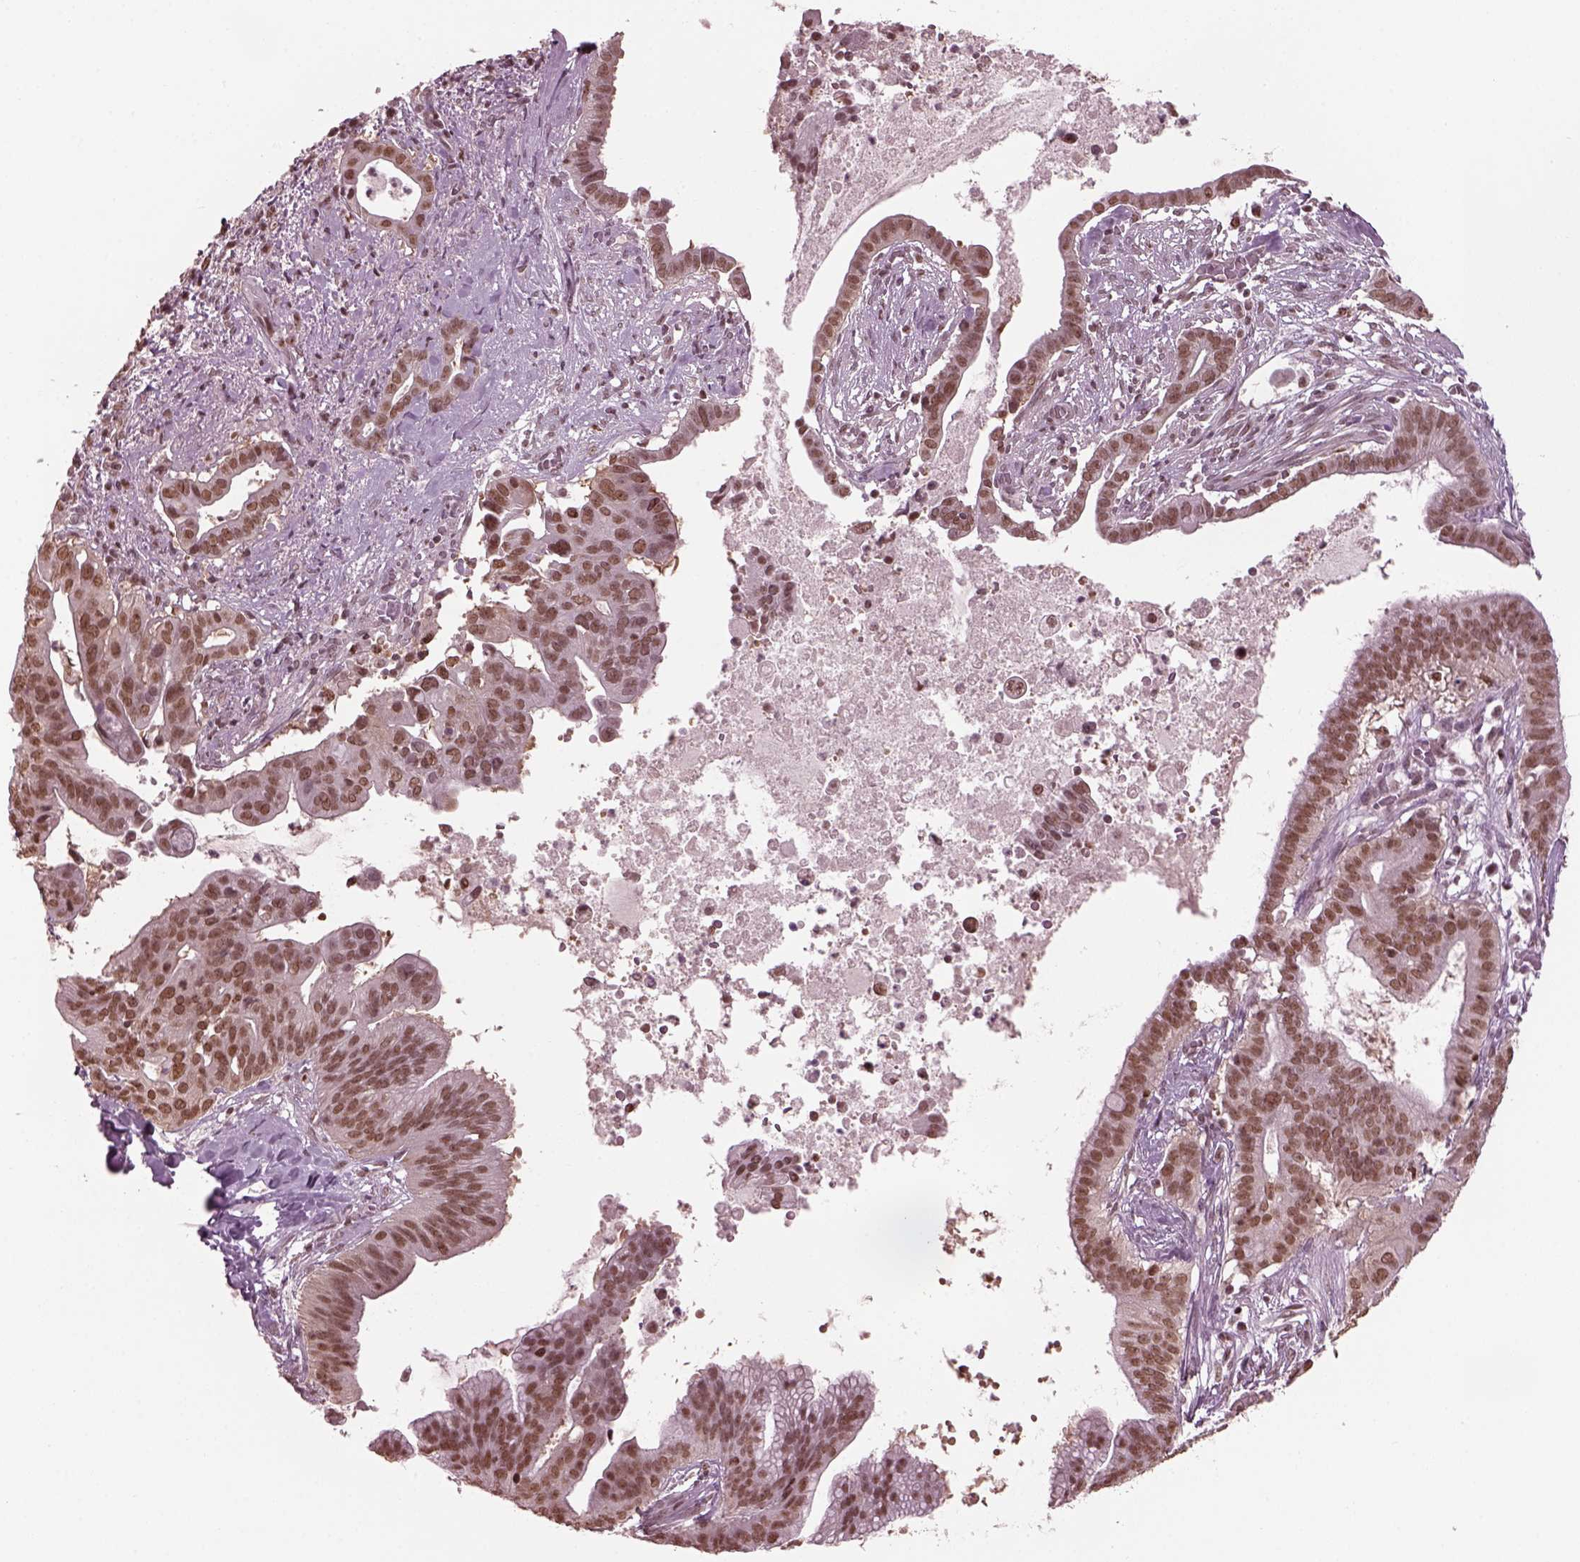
{"staining": {"intensity": "moderate", "quantity": ">75%", "location": "nuclear"}, "tissue": "pancreatic cancer", "cell_type": "Tumor cells", "image_type": "cancer", "snomed": [{"axis": "morphology", "description": "Adenocarcinoma, NOS"}, {"axis": "topography", "description": "Pancreas"}], "caption": "The immunohistochemical stain highlights moderate nuclear expression in tumor cells of pancreatic adenocarcinoma tissue.", "gene": "RUVBL2", "patient": {"sex": "male", "age": 61}}